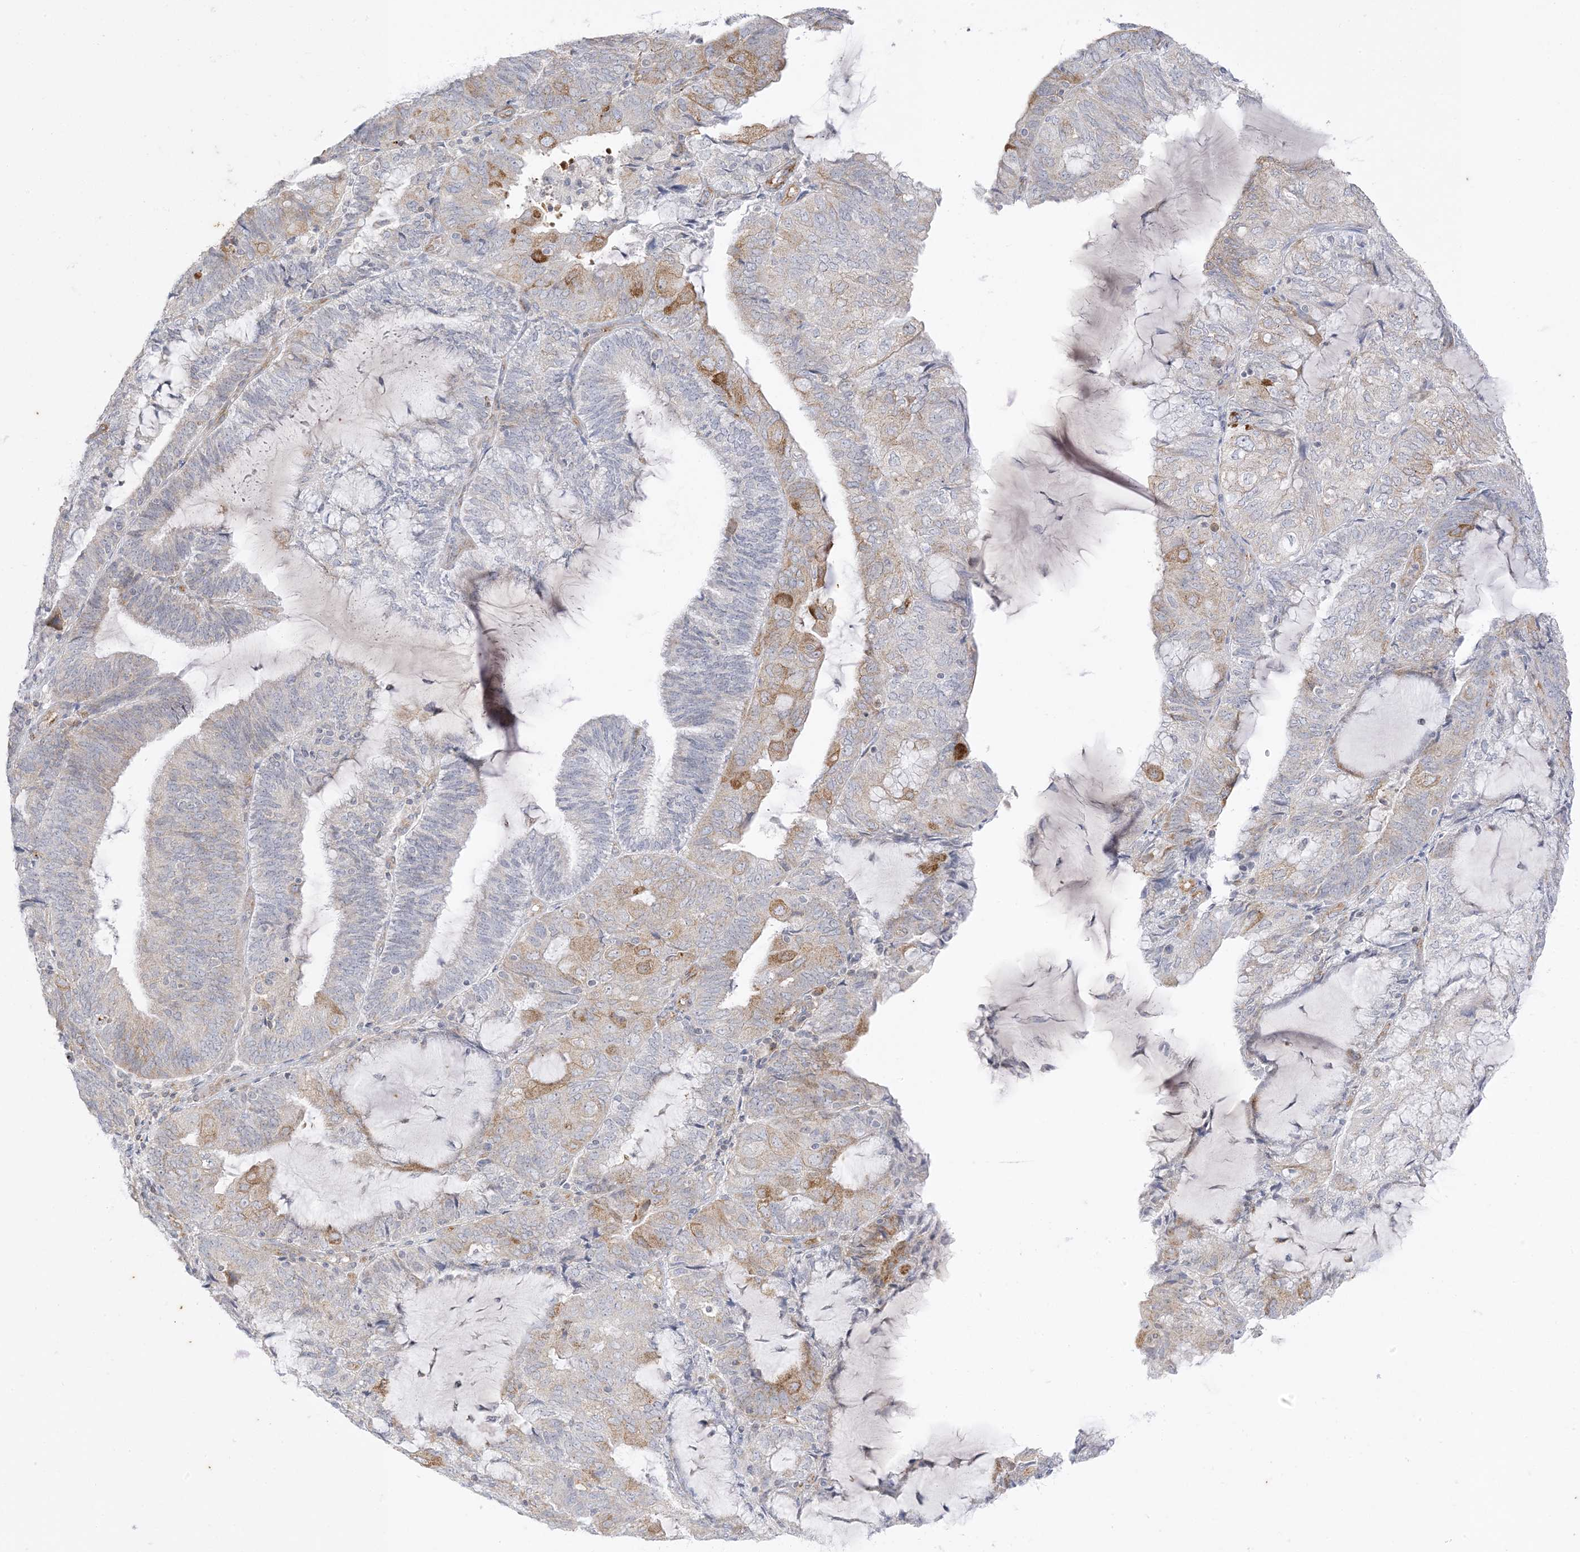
{"staining": {"intensity": "moderate", "quantity": "<25%", "location": "cytoplasmic/membranous"}, "tissue": "endometrial cancer", "cell_type": "Tumor cells", "image_type": "cancer", "snomed": [{"axis": "morphology", "description": "Adenocarcinoma, NOS"}, {"axis": "topography", "description": "Endometrium"}], "caption": "This is a micrograph of immunohistochemistry (IHC) staining of endometrial cancer (adenocarcinoma), which shows moderate expression in the cytoplasmic/membranous of tumor cells.", "gene": "RAC1", "patient": {"sex": "female", "age": 81}}